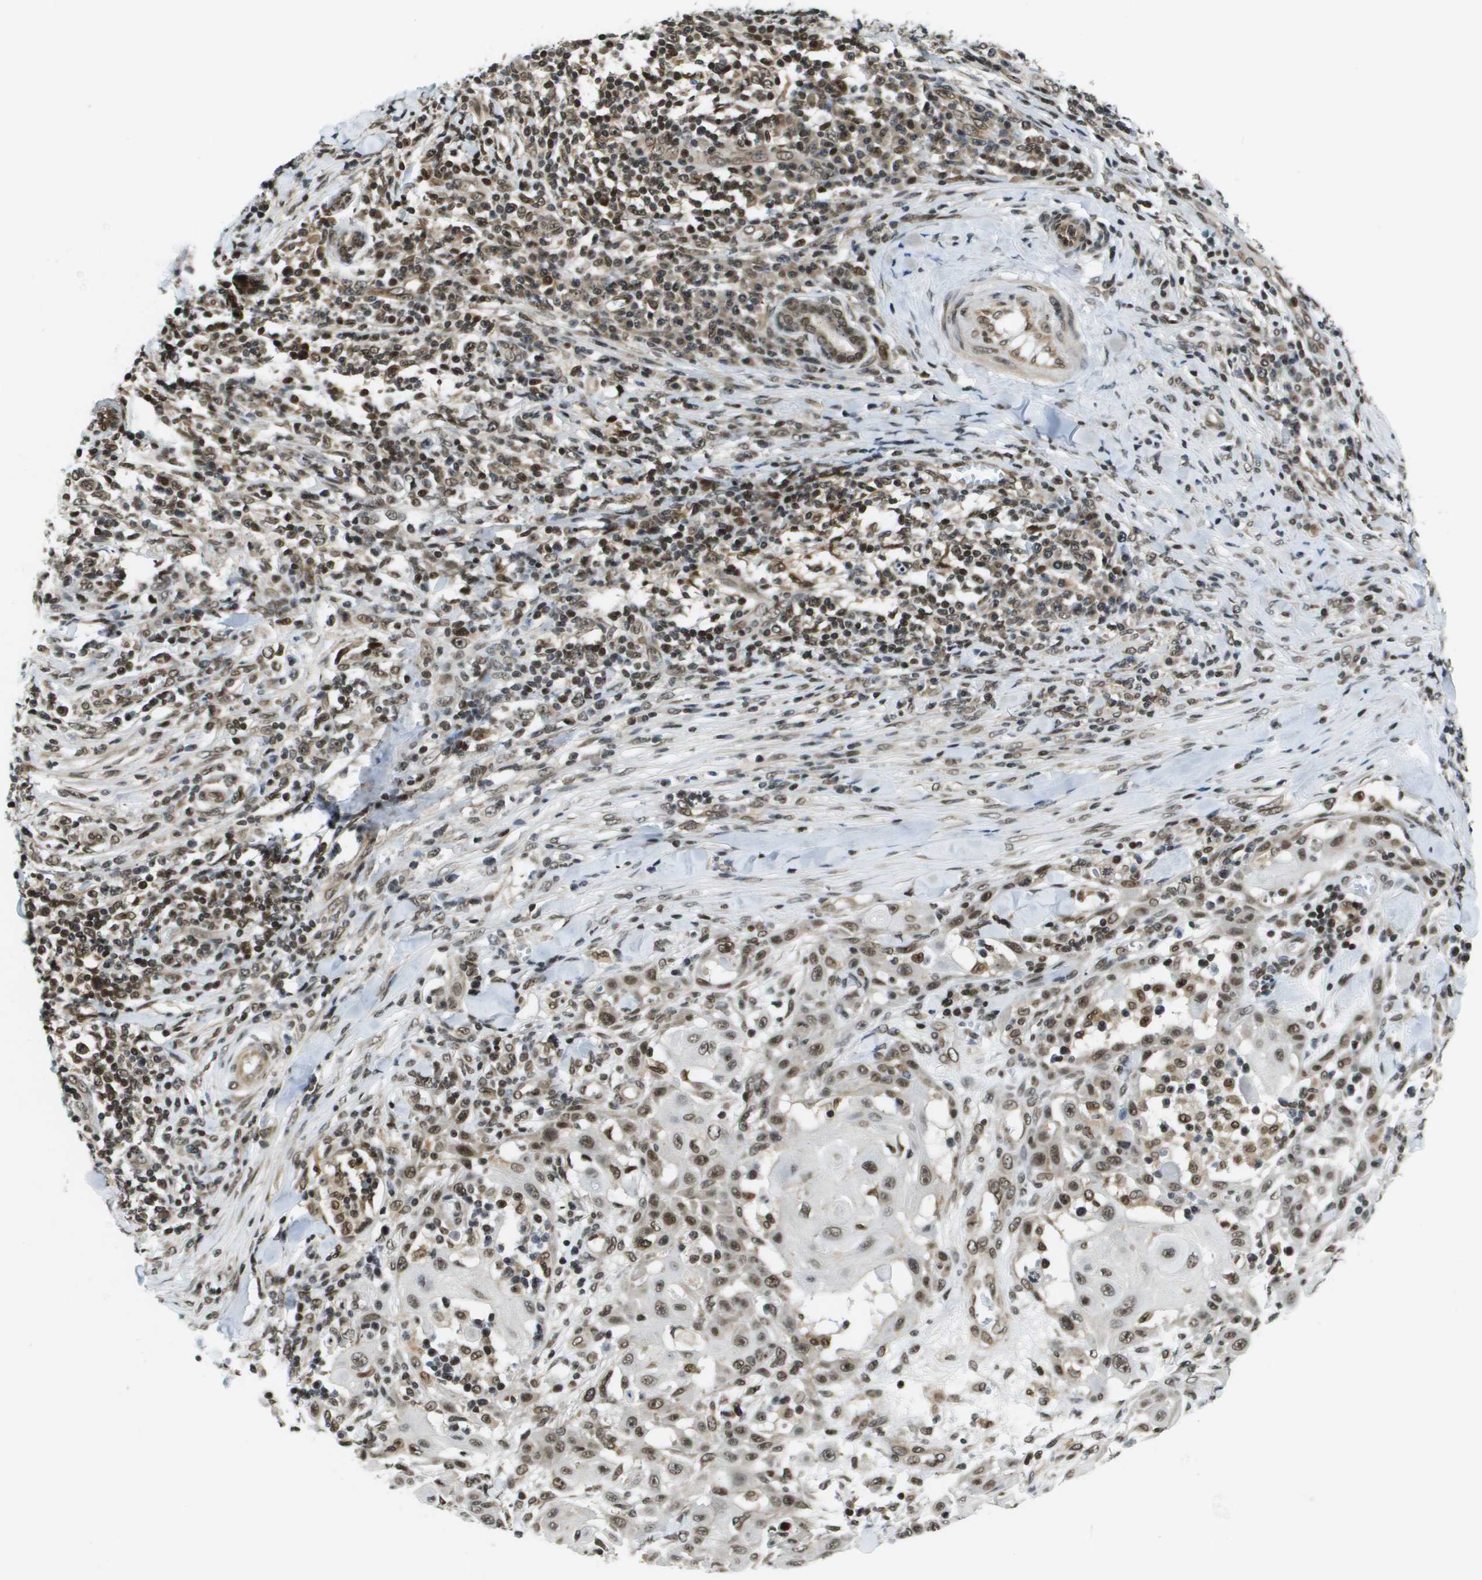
{"staining": {"intensity": "moderate", "quantity": ">75%", "location": "nuclear"}, "tissue": "skin cancer", "cell_type": "Tumor cells", "image_type": "cancer", "snomed": [{"axis": "morphology", "description": "Squamous cell carcinoma, NOS"}, {"axis": "topography", "description": "Skin"}], "caption": "The image reveals staining of skin cancer, revealing moderate nuclear protein expression (brown color) within tumor cells. (DAB (3,3'-diaminobenzidine) = brown stain, brightfield microscopy at high magnification).", "gene": "RECQL4", "patient": {"sex": "male", "age": 24}}